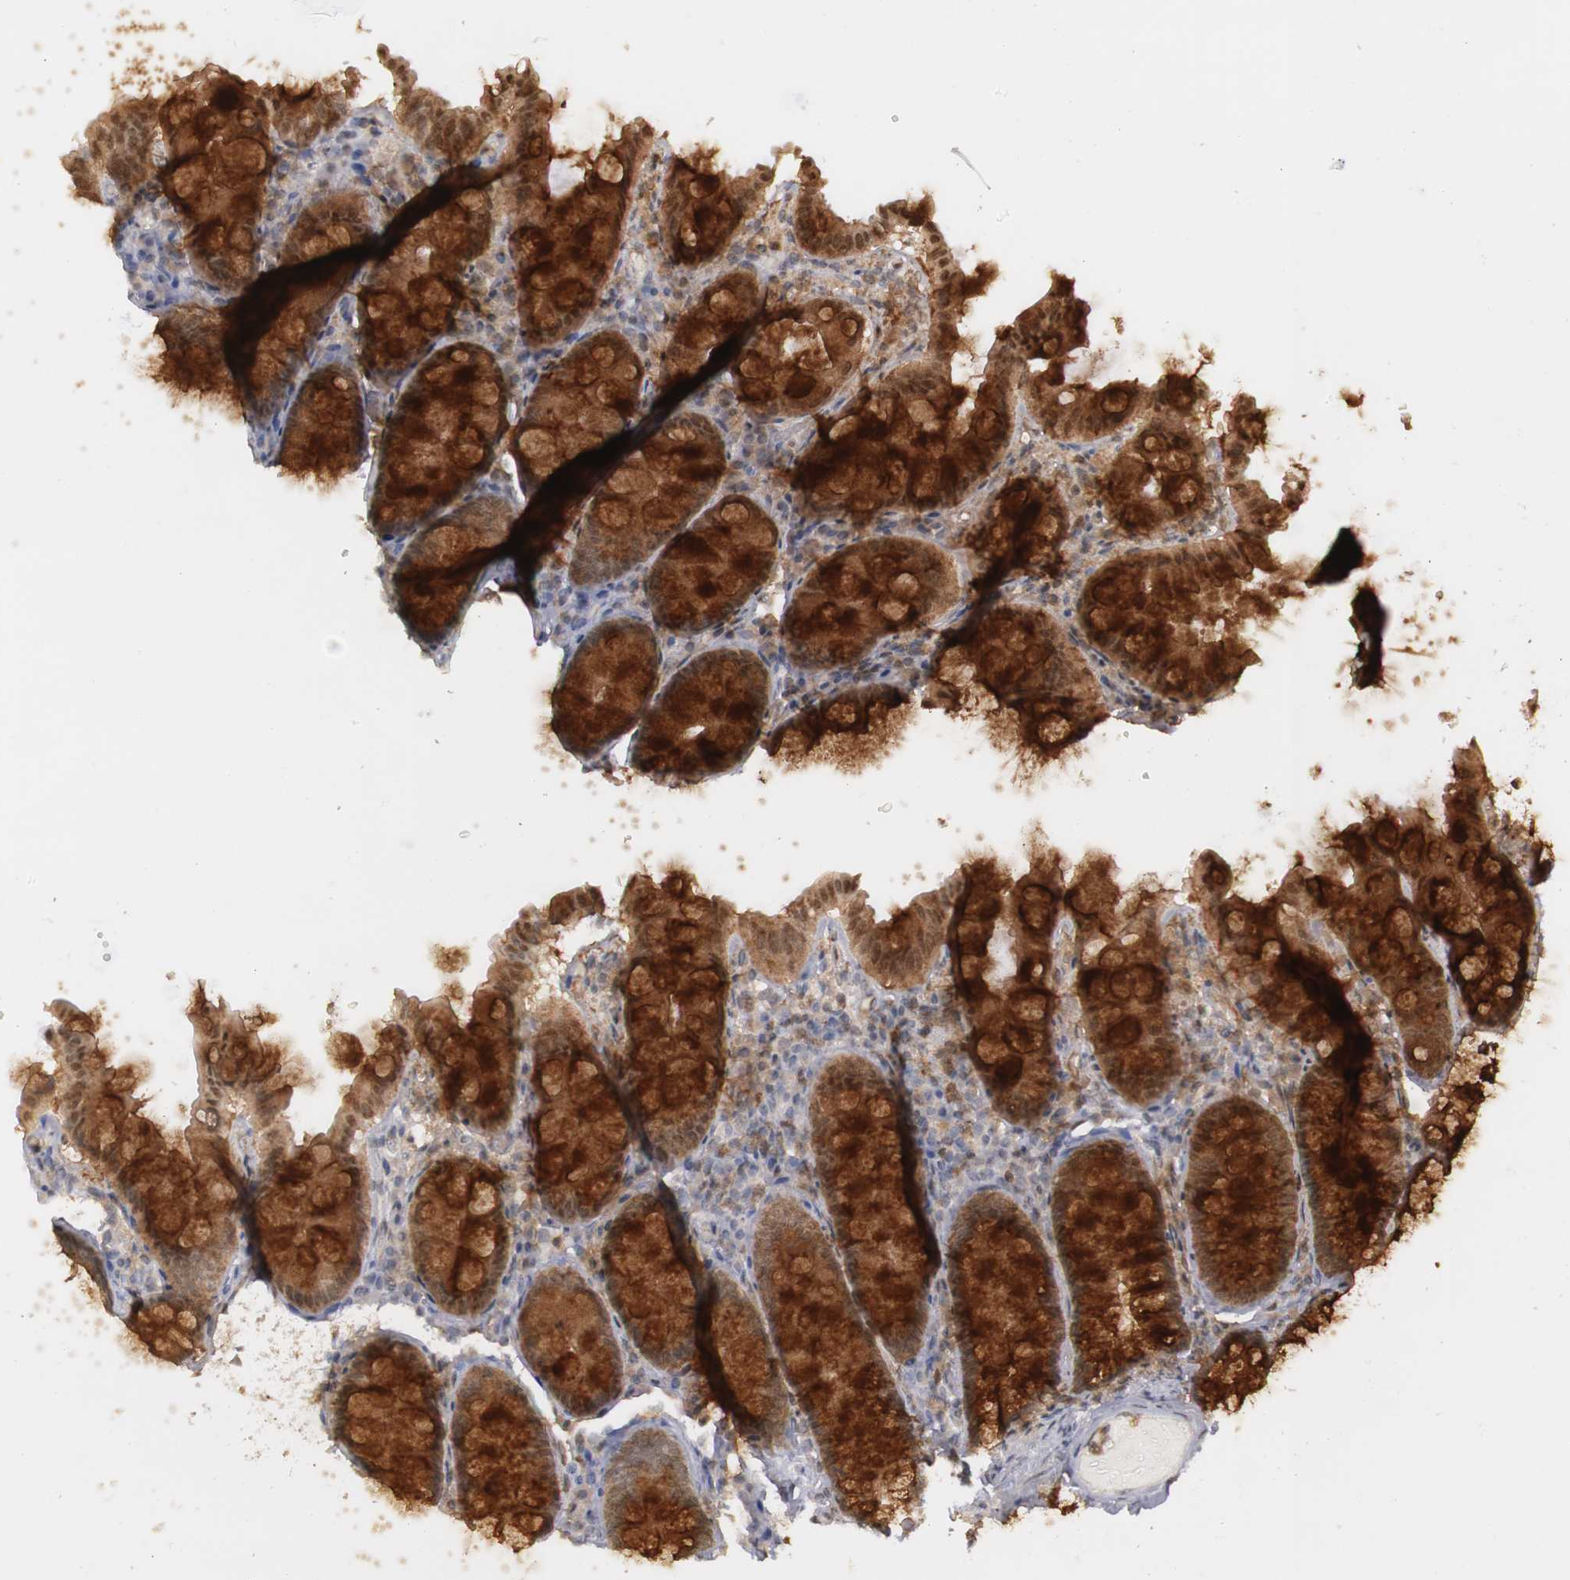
{"staining": {"intensity": "moderate", "quantity": ">75%", "location": "cytoplasmic/membranous,nuclear"}, "tissue": "colon", "cell_type": "Endothelial cells", "image_type": "normal", "snomed": [{"axis": "morphology", "description": "Normal tissue, NOS"}, {"axis": "topography", "description": "Colon"}], "caption": "A histopathology image of human colon stained for a protein displays moderate cytoplasmic/membranous,nuclear brown staining in endothelial cells.", "gene": "PLEKHA1", "patient": {"sex": "female", "age": 61}}